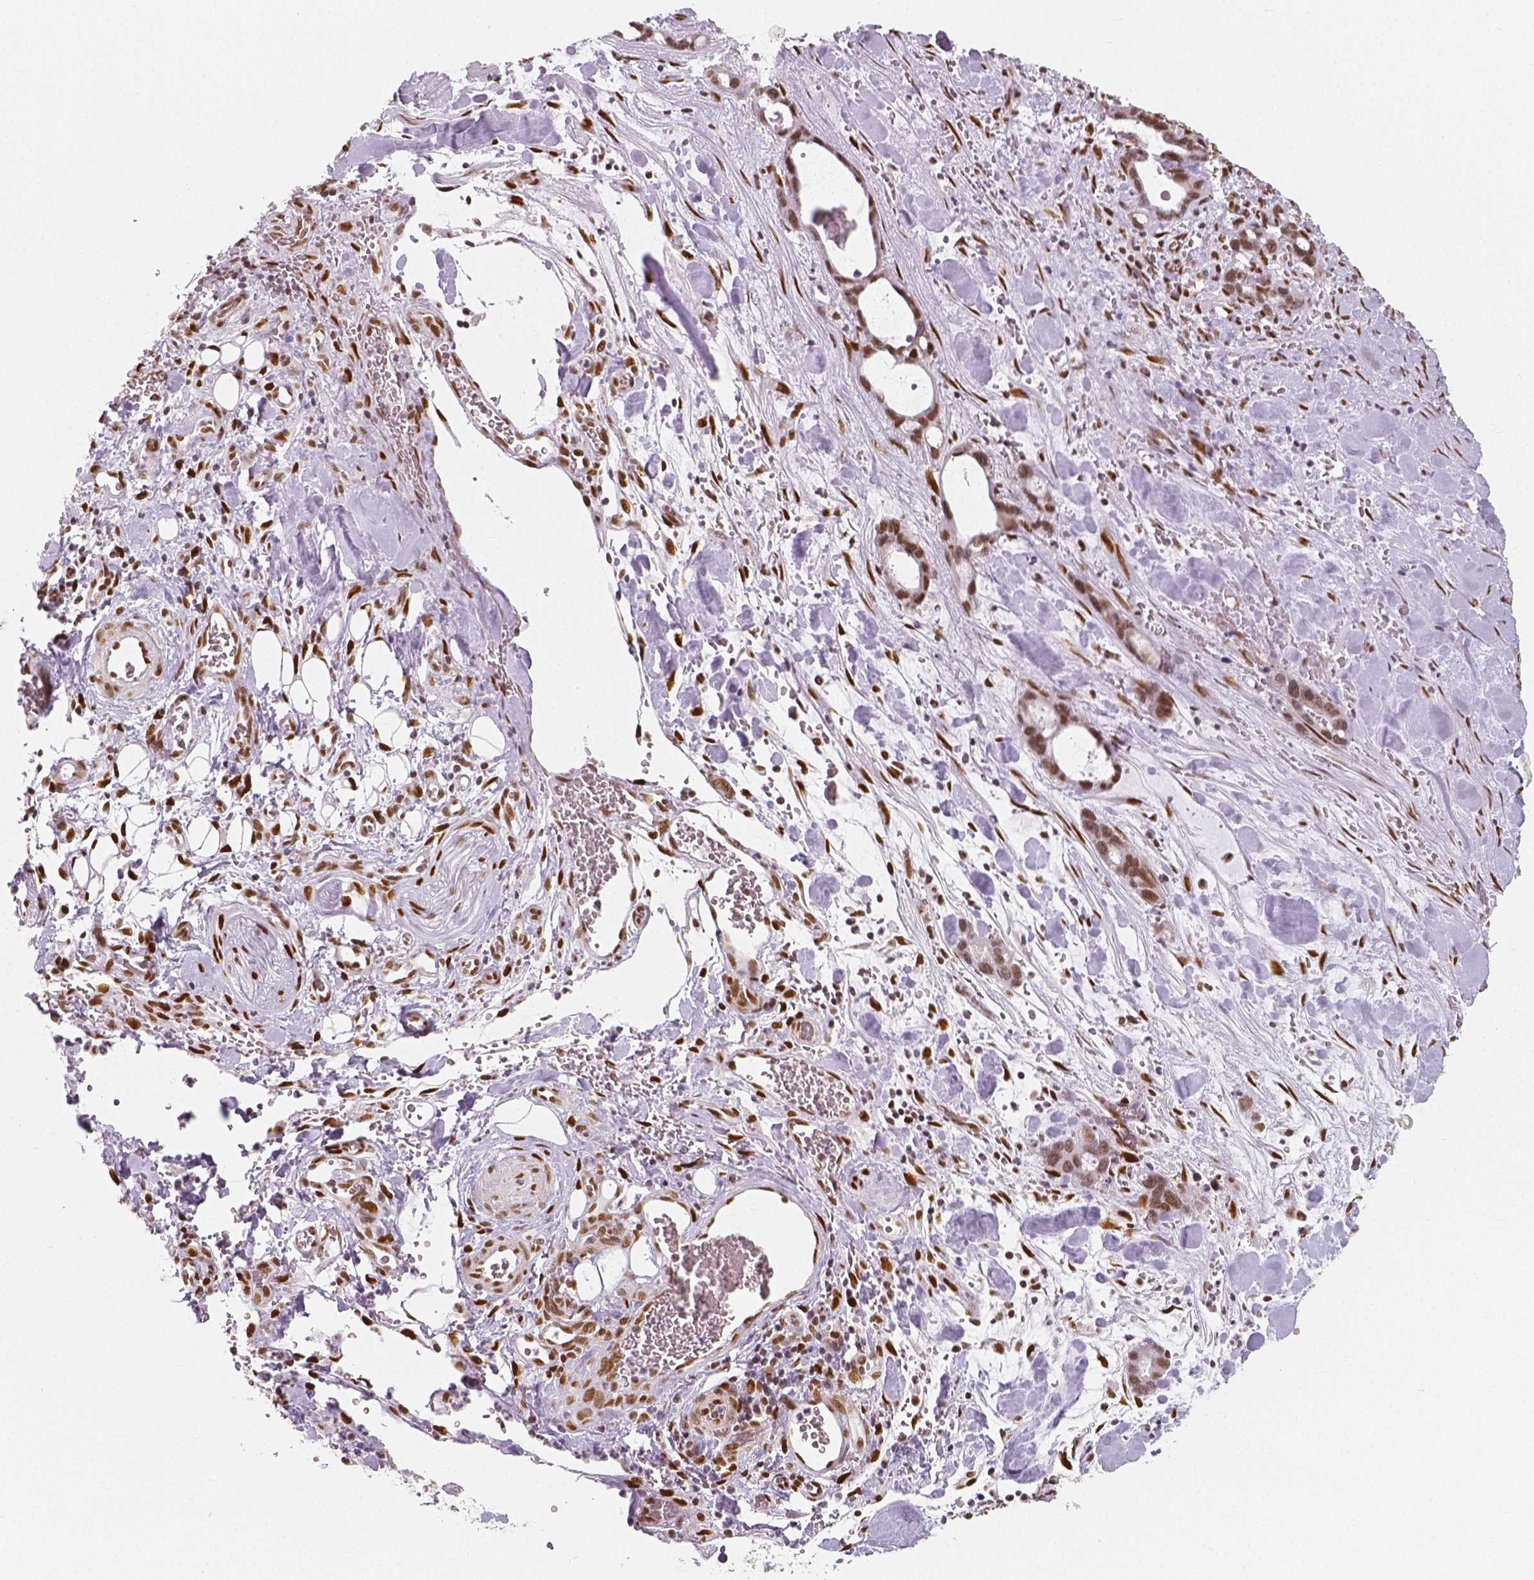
{"staining": {"intensity": "moderate", "quantity": ">75%", "location": "nuclear"}, "tissue": "stomach cancer", "cell_type": "Tumor cells", "image_type": "cancer", "snomed": [{"axis": "morphology", "description": "Normal tissue, NOS"}, {"axis": "morphology", "description": "Adenocarcinoma, NOS"}, {"axis": "topography", "description": "Esophagus"}, {"axis": "topography", "description": "Stomach, upper"}], "caption": "Immunohistochemical staining of human stomach cancer (adenocarcinoma) displays moderate nuclear protein staining in approximately >75% of tumor cells.", "gene": "NUCKS1", "patient": {"sex": "male", "age": 74}}